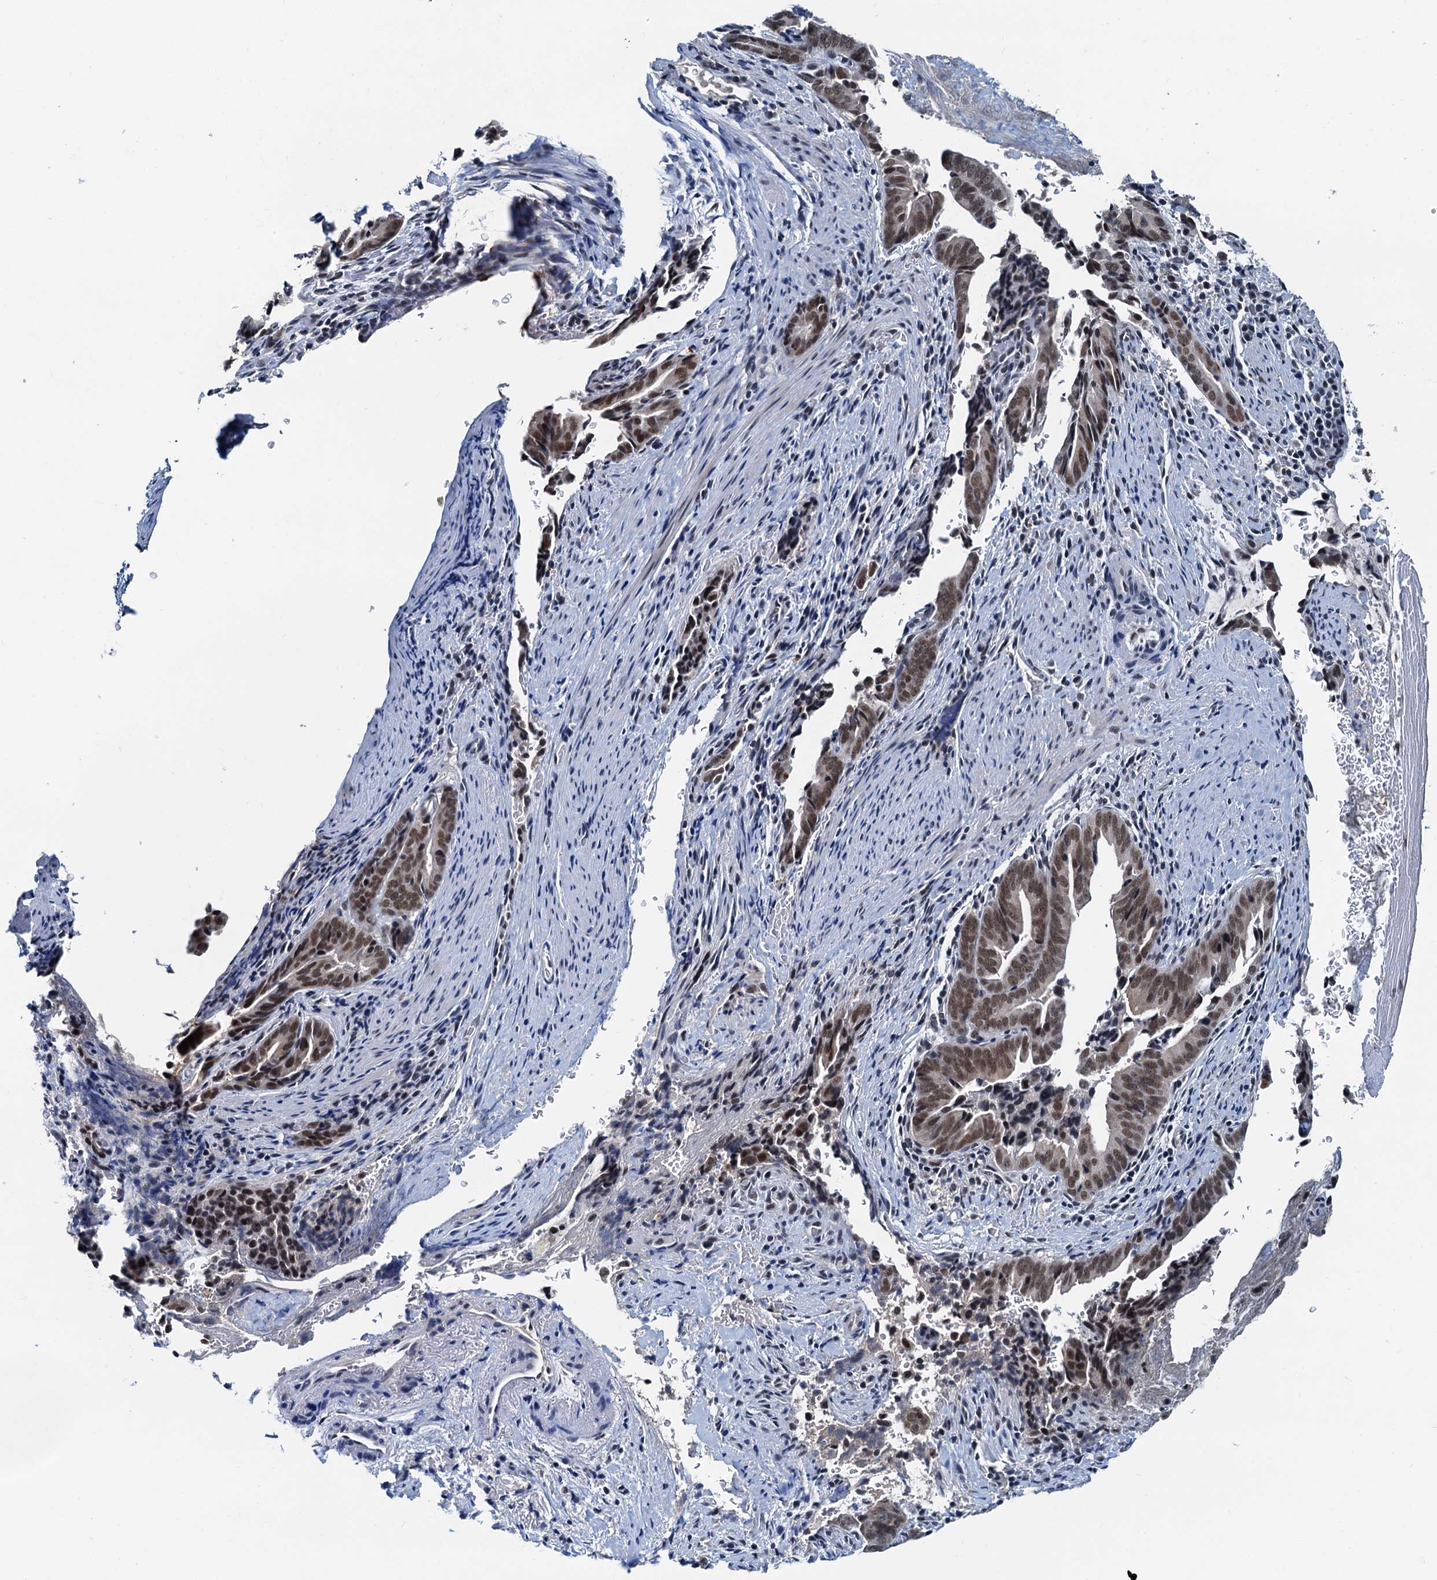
{"staining": {"intensity": "moderate", "quantity": ">75%", "location": "nuclear"}, "tissue": "pancreatic cancer", "cell_type": "Tumor cells", "image_type": "cancer", "snomed": [{"axis": "morphology", "description": "Adenocarcinoma, NOS"}, {"axis": "topography", "description": "Pancreas"}], "caption": "Adenocarcinoma (pancreatic) stained with DAB (3,3'-diaminobenzidine) immunohistochemistry (IHC) shows medium levels of moderate nuclear staining in about >75% of tumor cells.", "gene": "SNRPD1", "patient": {"sex": "female", "age": 63}}